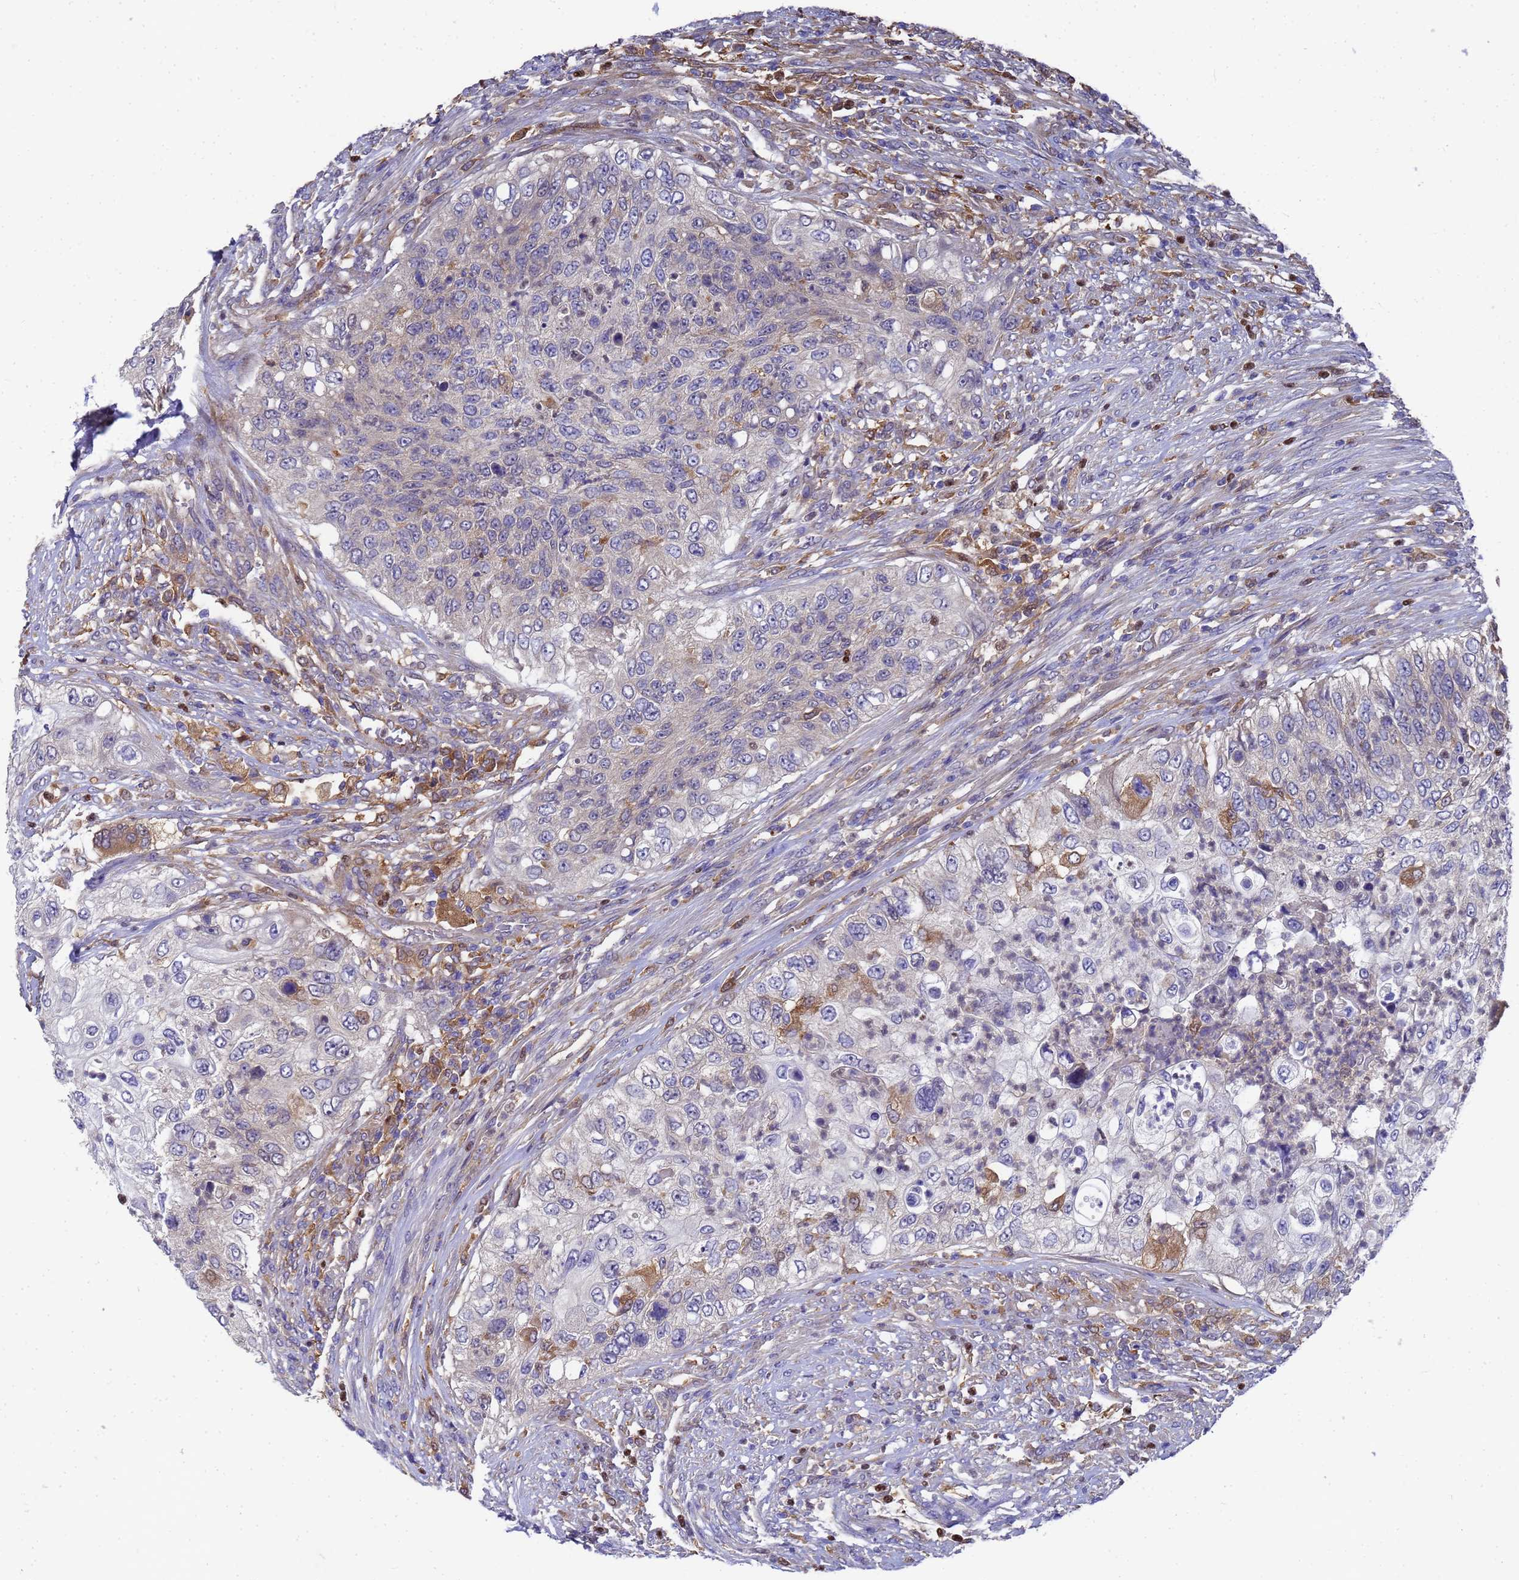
{"staining": {"intensity": "negative", "quantity": "none", "location": "none"}, "tissue": "urothelial cancer", "cell_type": "Tumor cells", "image_type": "cancer", "snomed": [{"axis": "morphology", "description": "Urothelial carcinoma, High grade"}, {"axis": "topography", "description": "Urinary bladder"}], "caption": "This photomicrograph is of urothelial cancer stained with immunohistochemistry to label a protein in brown with the nuclei are counter-stained blue. There is no positivity in tumor cells.", "gene": "SLC35E2B", "patient": {"sex": "female", "age": 60}}